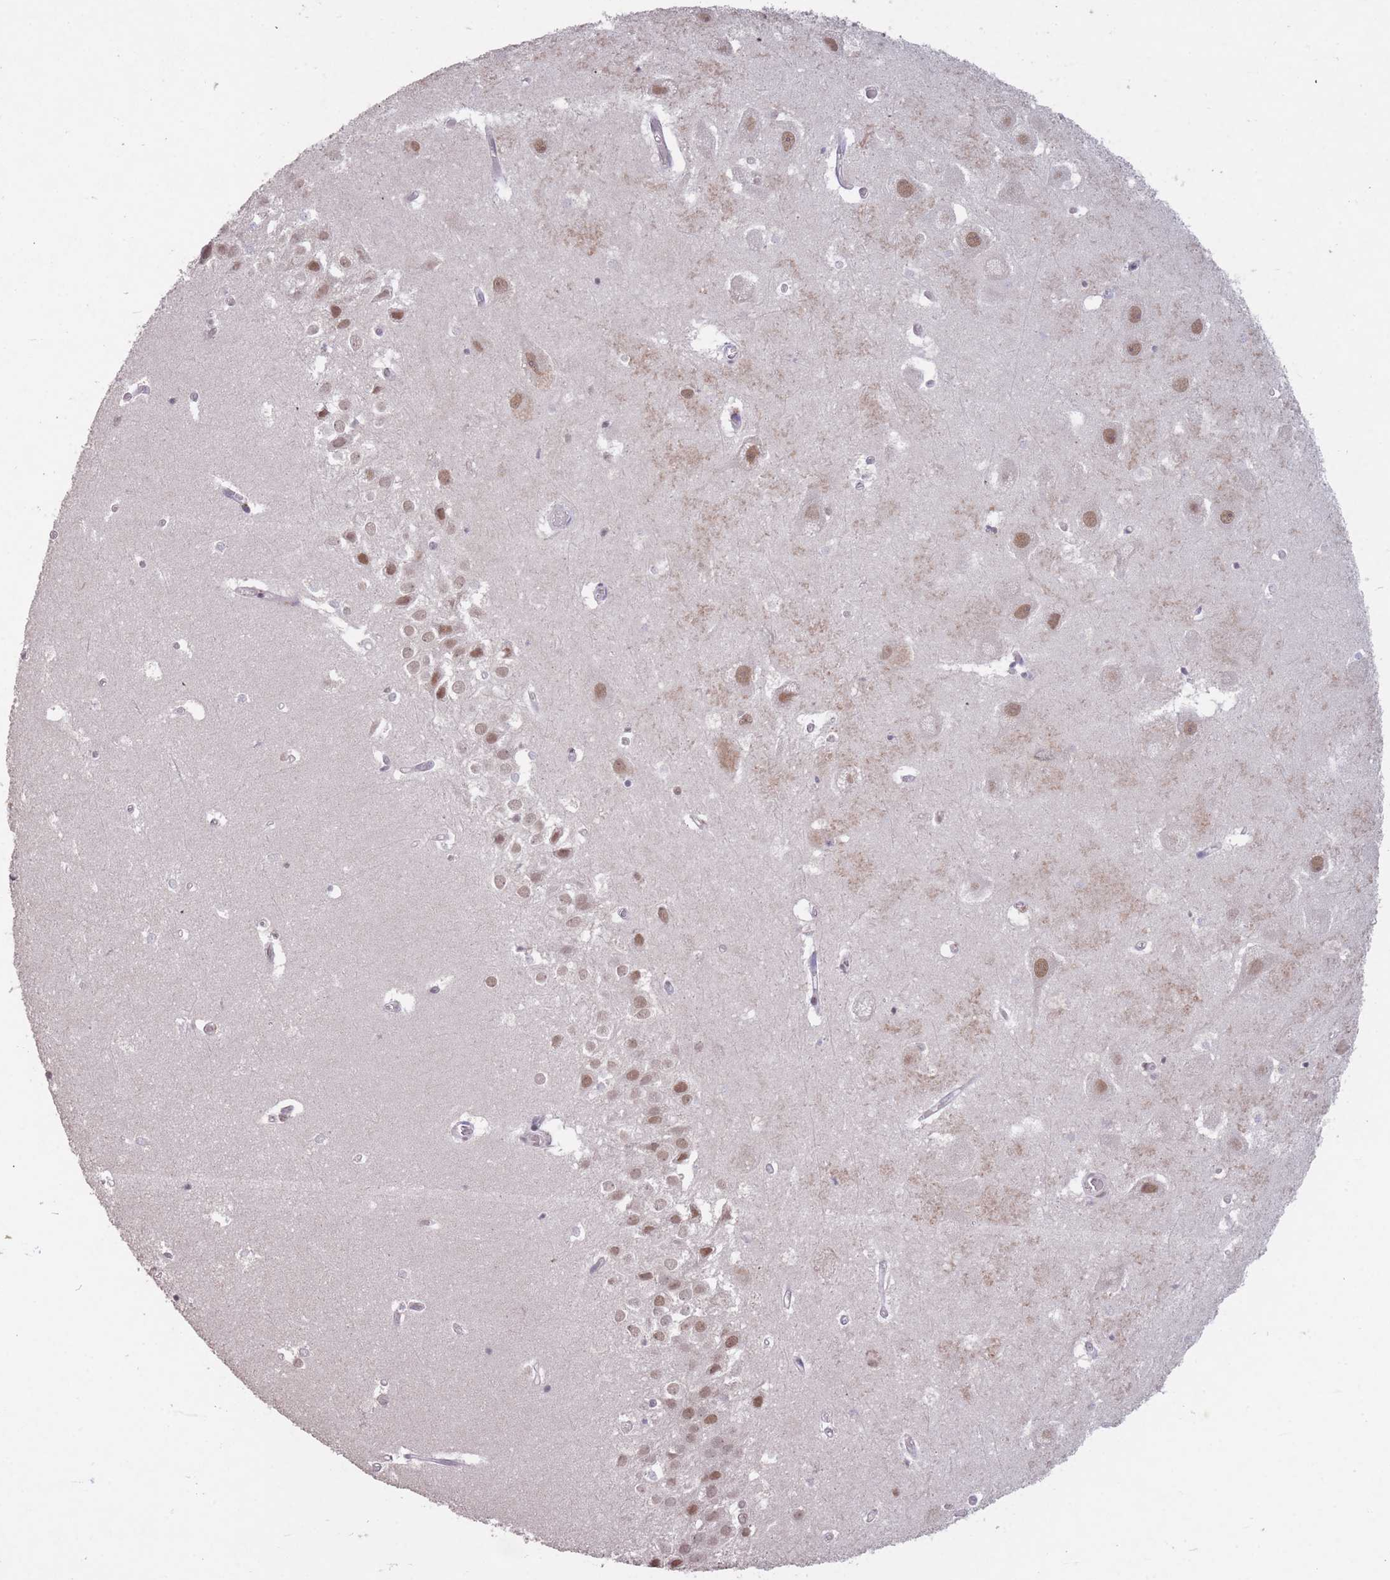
{"staining": {"intensity": "moderate", "quantity": "<25%", "location": "nuclear"}, "tissue": "hippocampus", "cell_type": "Glial cells", "image_type": "normal", "snomed": [{"axis": "morphology", "description": "Normal tissue, NOS"}, {"axis": "topography", "description": "Hippocampus"}], "caption": "Immunohistochemistry (DAB (3,3'-diaminobenzidine)) staining of benign hippocampus shows moderate nuclear protein staining in approximately <25% of glial cells. (IHC, brightfield microscopy, high magnification).", "gene": "HNRNPUL1", "patient": {"sex": "female", "age": 52}}